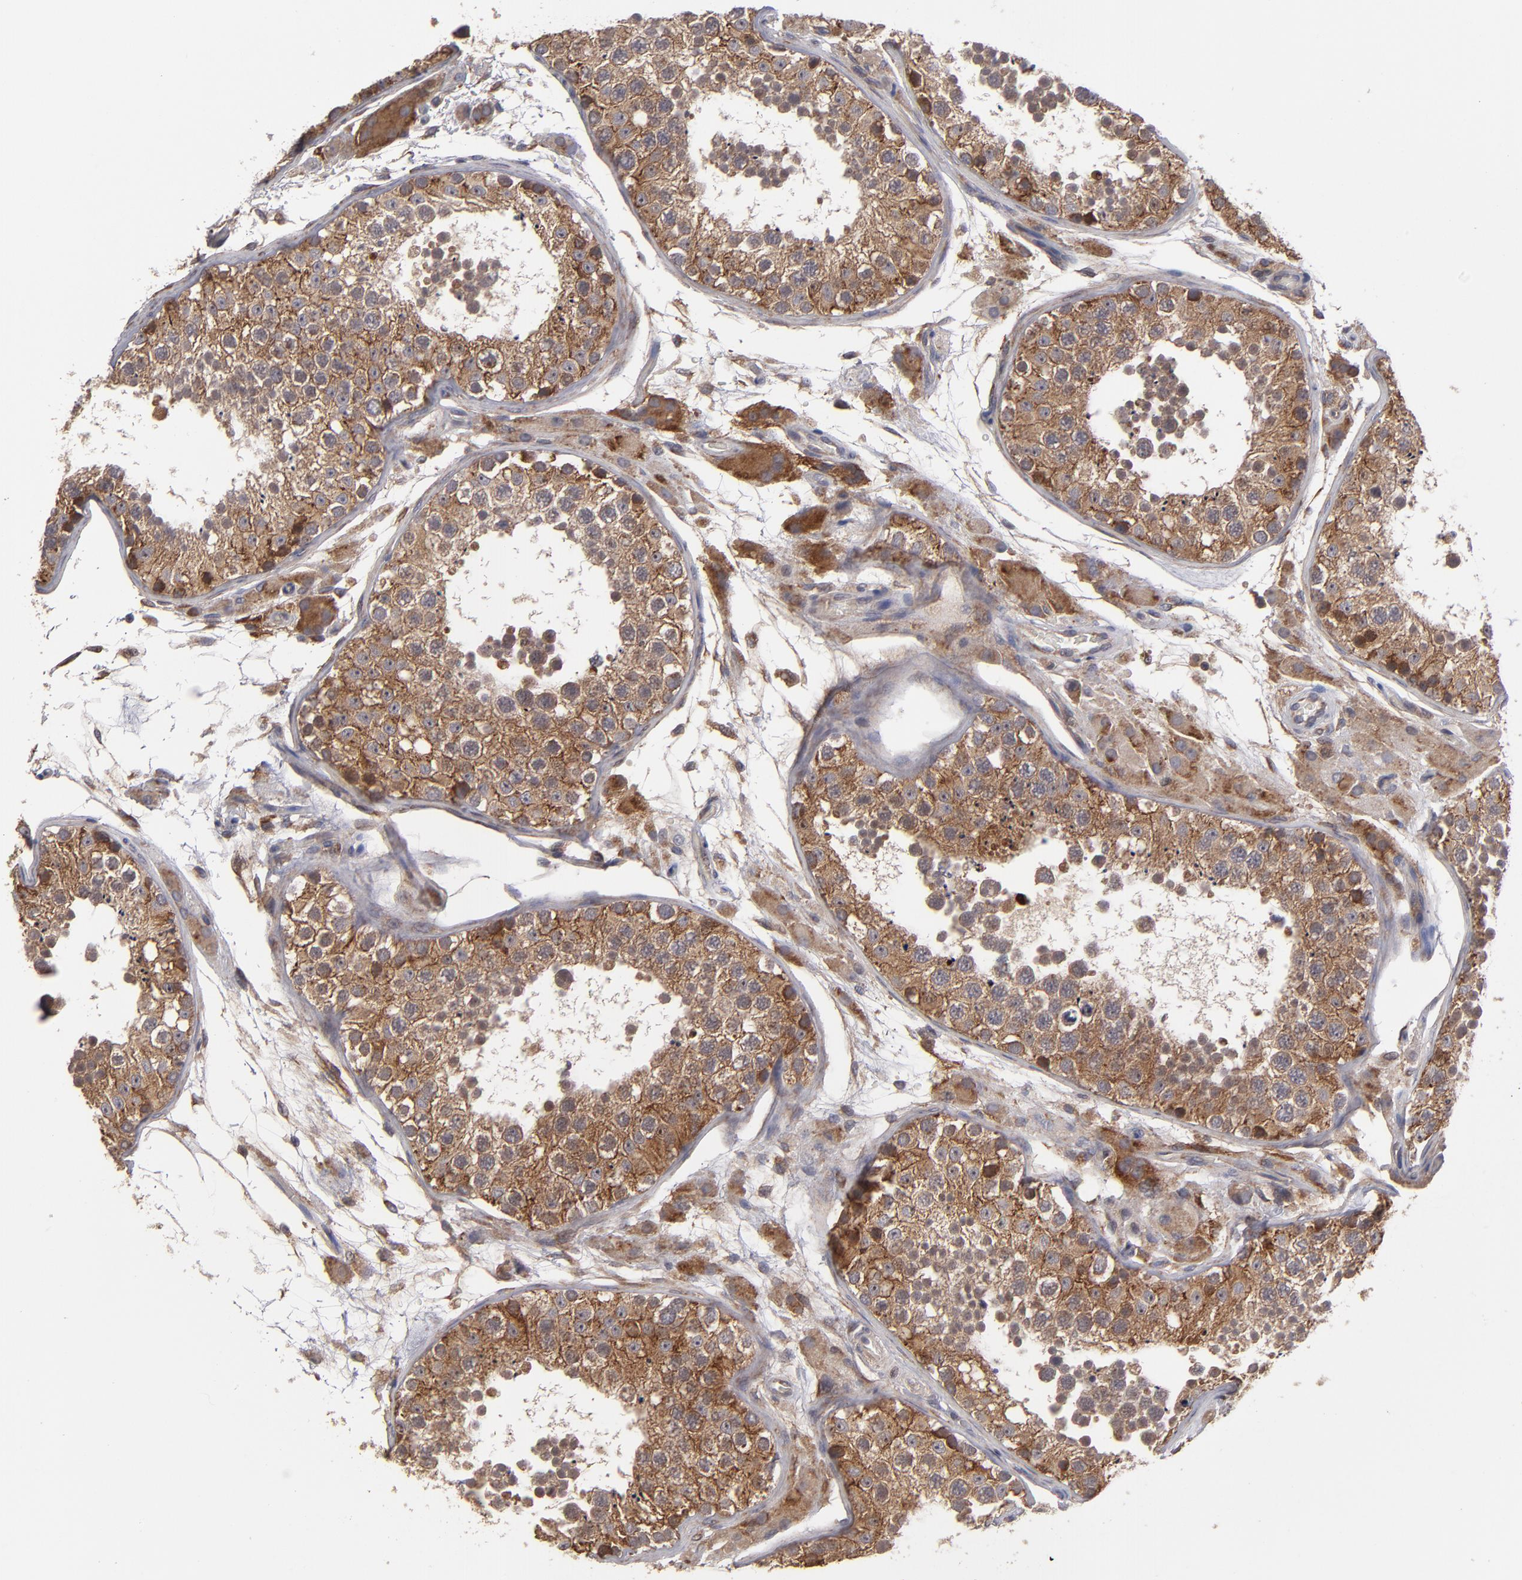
{"staining": {"intensity": "moderate", "quantity": ">75%", "location": "cytoplasmic/membranous"}, "tissue": "testis", "cell_type": "Cells in seminiferous ducts", "image_type": "normal", "snomed": [{"axis": "morphology", "description": "Normal tissue, NOS"}, {"axis": "topography", "description": "Testis"}], "caption": "This image reveals IHC staining of benign human testis, with medium moderate cytoplasmic/membranous staining in about >75% of cells in seminiferous ducts.", "gene": "SND1", "patient": {"sex": "male", "age": 26}}